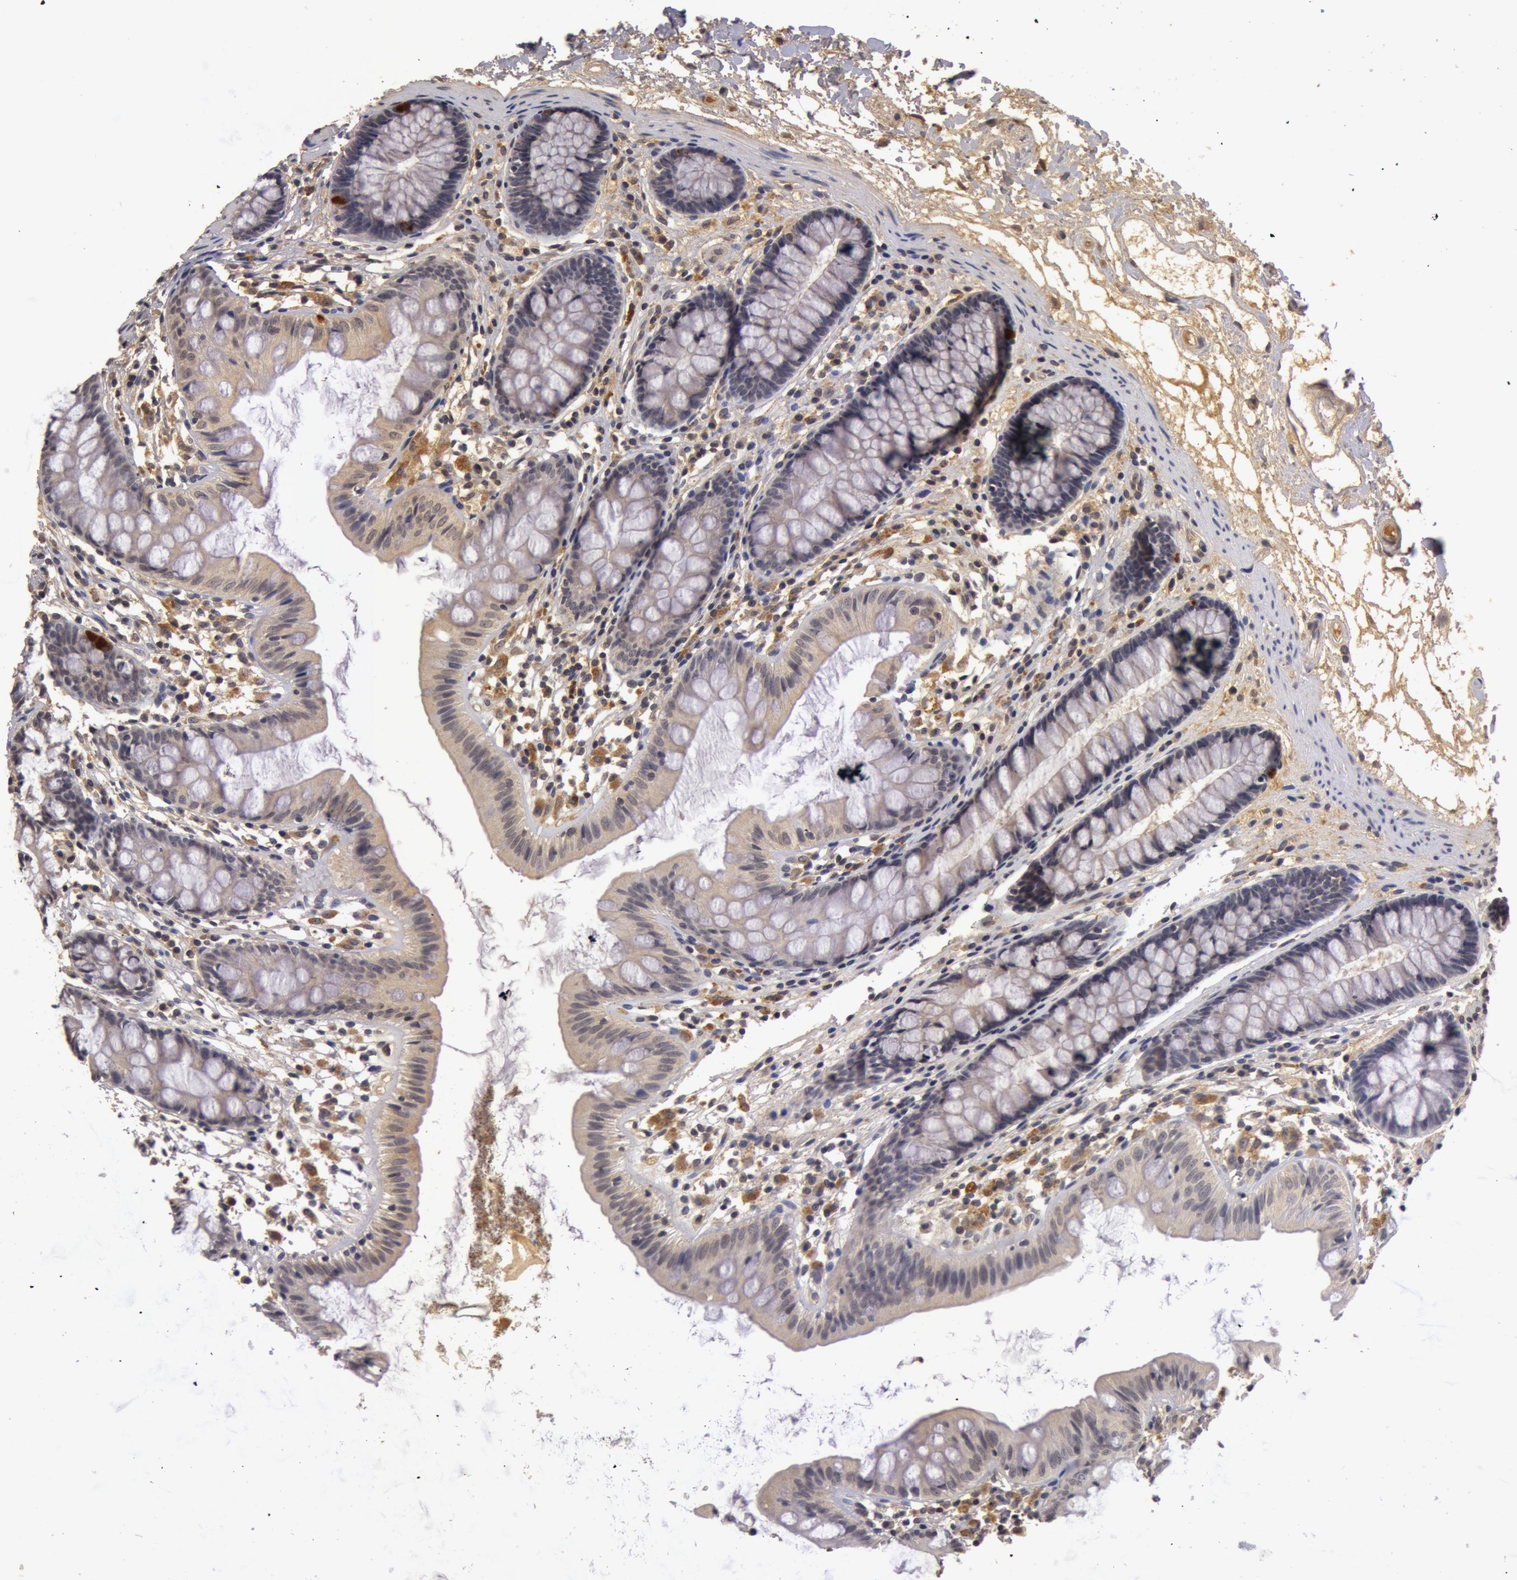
{"staining": {"intensity": "weak", "quantity": ">75%", "location": "cytoplasmic/membranous"}, "tissue": "colon", "cell_type": "Endothelial cells", "image_type": "normal", "snomed": [{"axis": "morphology", "description": "Normal tissue, NOS"}, {"axis": "topography", "description": "Colon"}], "caption": "This image displays normal colon stained with immunohistochemistry (IHC) to label a protein in brown. The cytoplasmic/membranous of endothelial cells show weak positivity for the protein. Nuclei are counter-stained blue.", "gene": "BCHE", "patient": {"sex": "female", "age": 52}}